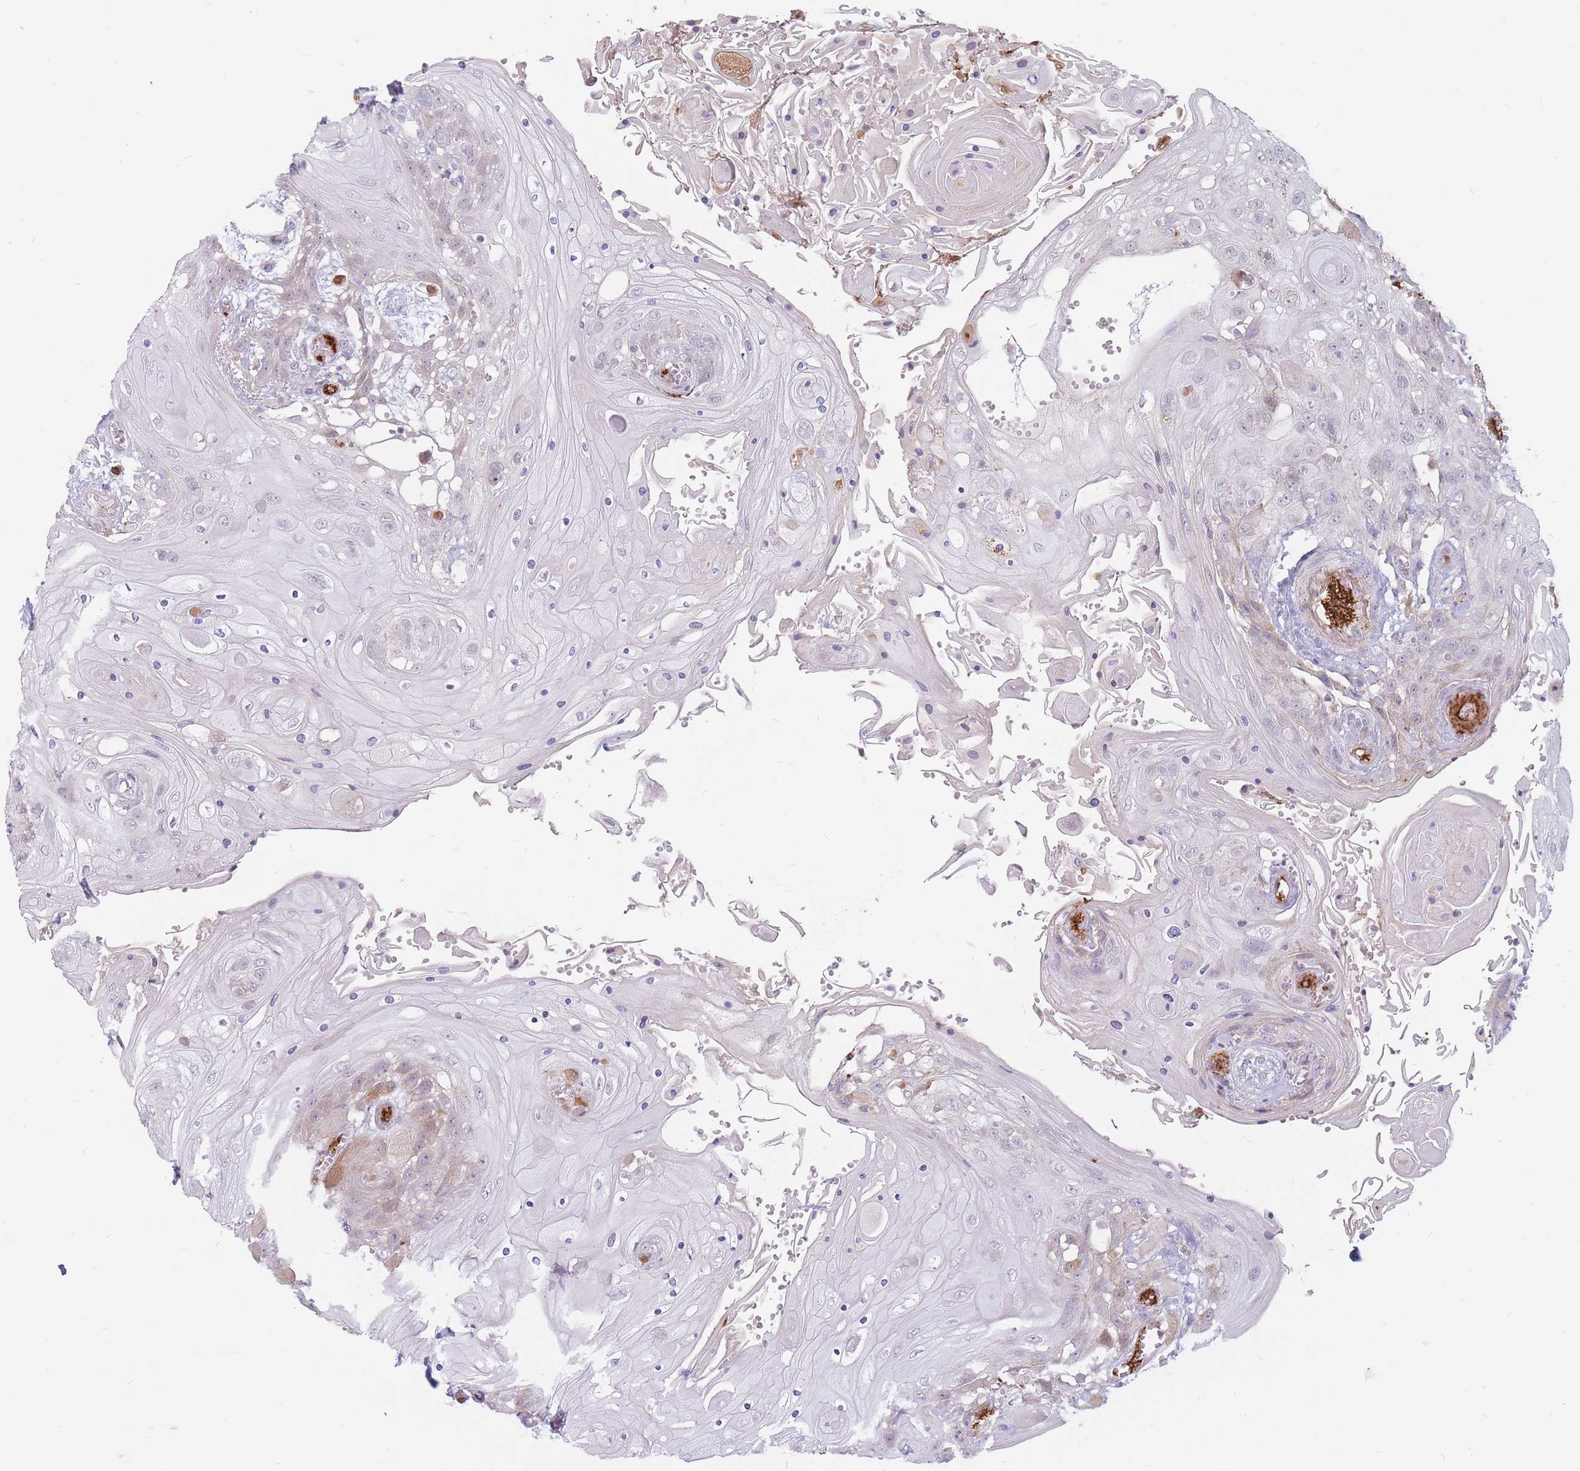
{"staining": {"intensity": "negative", "quantity": "none", "location": "none"}, "tissue": "head and neck cancer", "cell_type": "Tumor cells", "image_type": "cancer", "snomed": [{"axis": "morphology", "description": "Squamous cell carcinoma, NOS"}, {"axis": "topography", "description": "Head-Neck"}], "caption": "Head and neck cancer (squamous cell carcinoma) stained for a protein using immunohistochemistry reveals no expression tumor cells.", "gene": "PTGDR", "patient": {"sex": "female", "age": 43}}